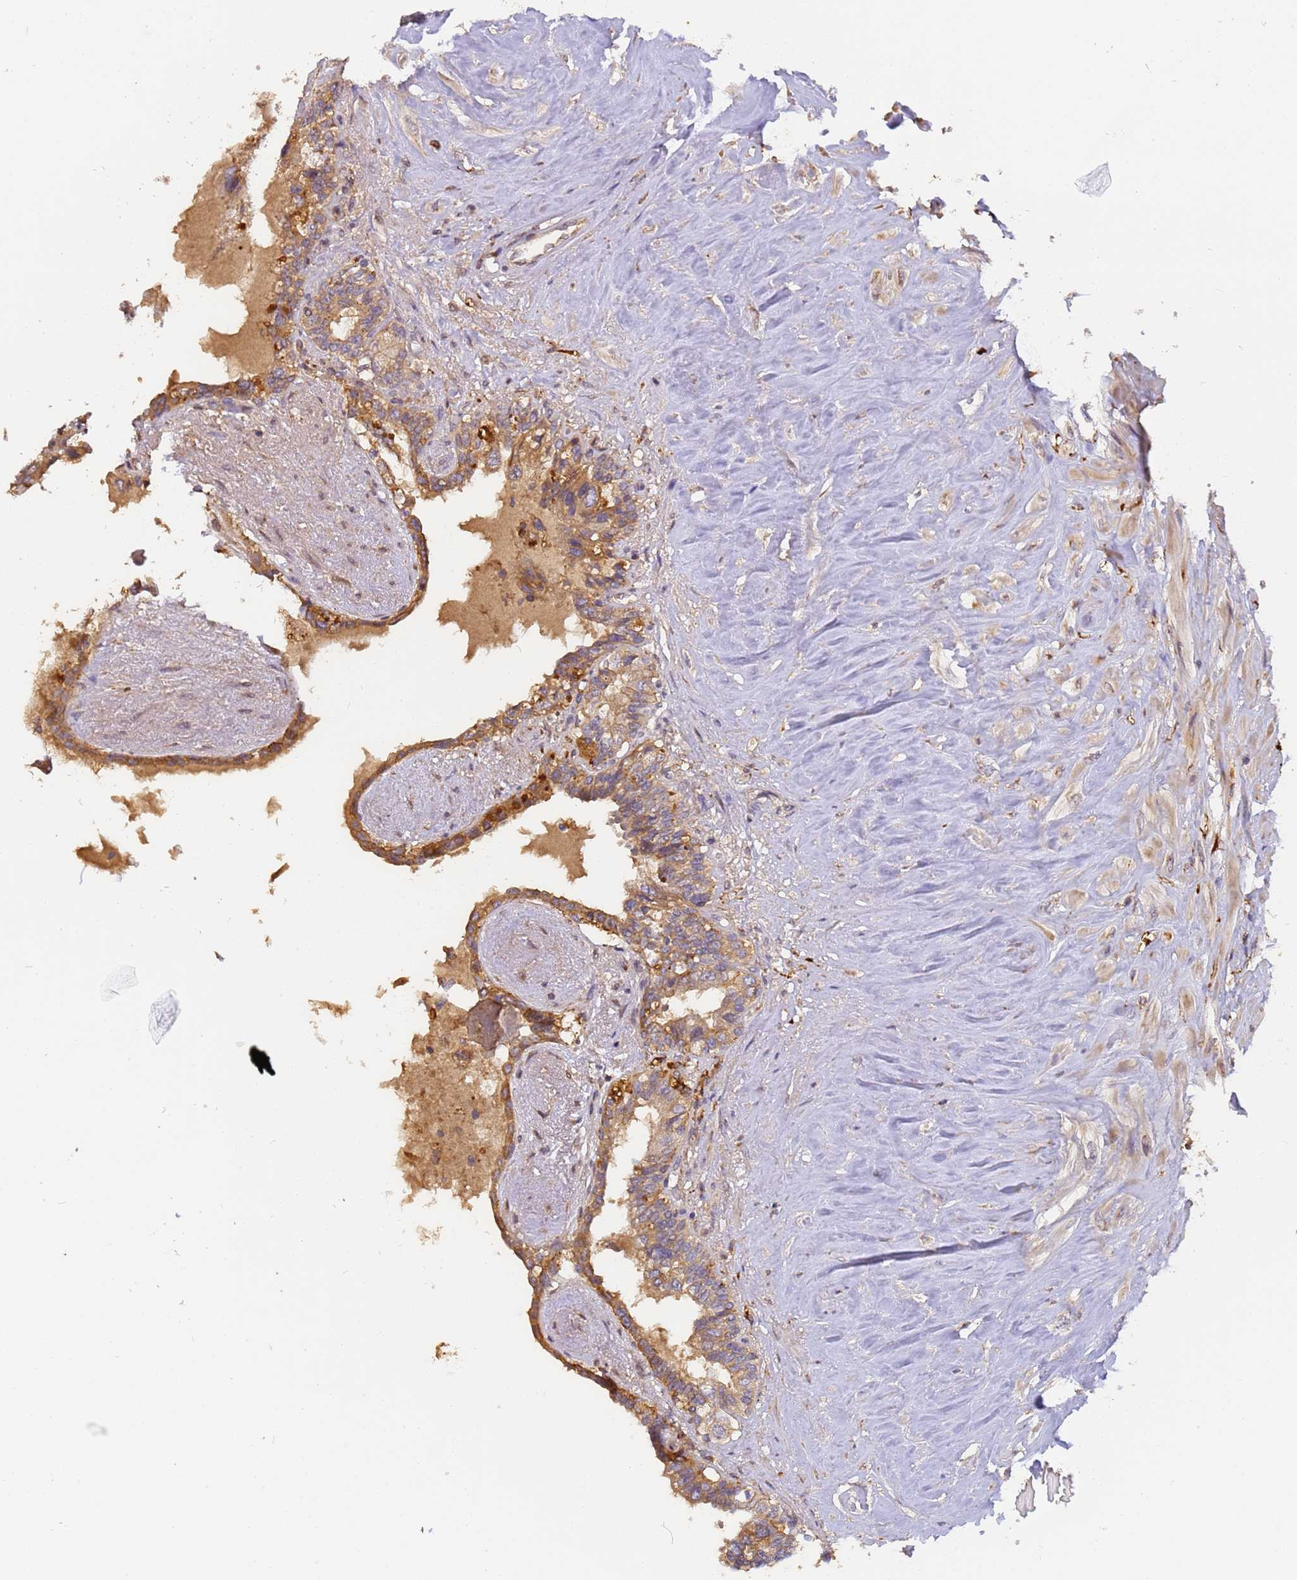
{"staining": {"intensity": "moderate", "quantity": ">75%", "location": "cytoplasmic/membranous"}, "tissue": "seminal vesicle", "cell_type": "Glandular cells", "image_type": "normal", "snomed": [{"axis": "morphology", "description": "Normal tissue, NOS"}, {"axis": "topography", "description": "Seminal veicle"}], "caption": "The photomicrograph exhibits a brown stain indicating the presence of a protein in the cytoplasmic/membranous of glandular cells in seminal vesicle.", "gene": "M6PR", "patient": {"sex": "male", "age": 63}}